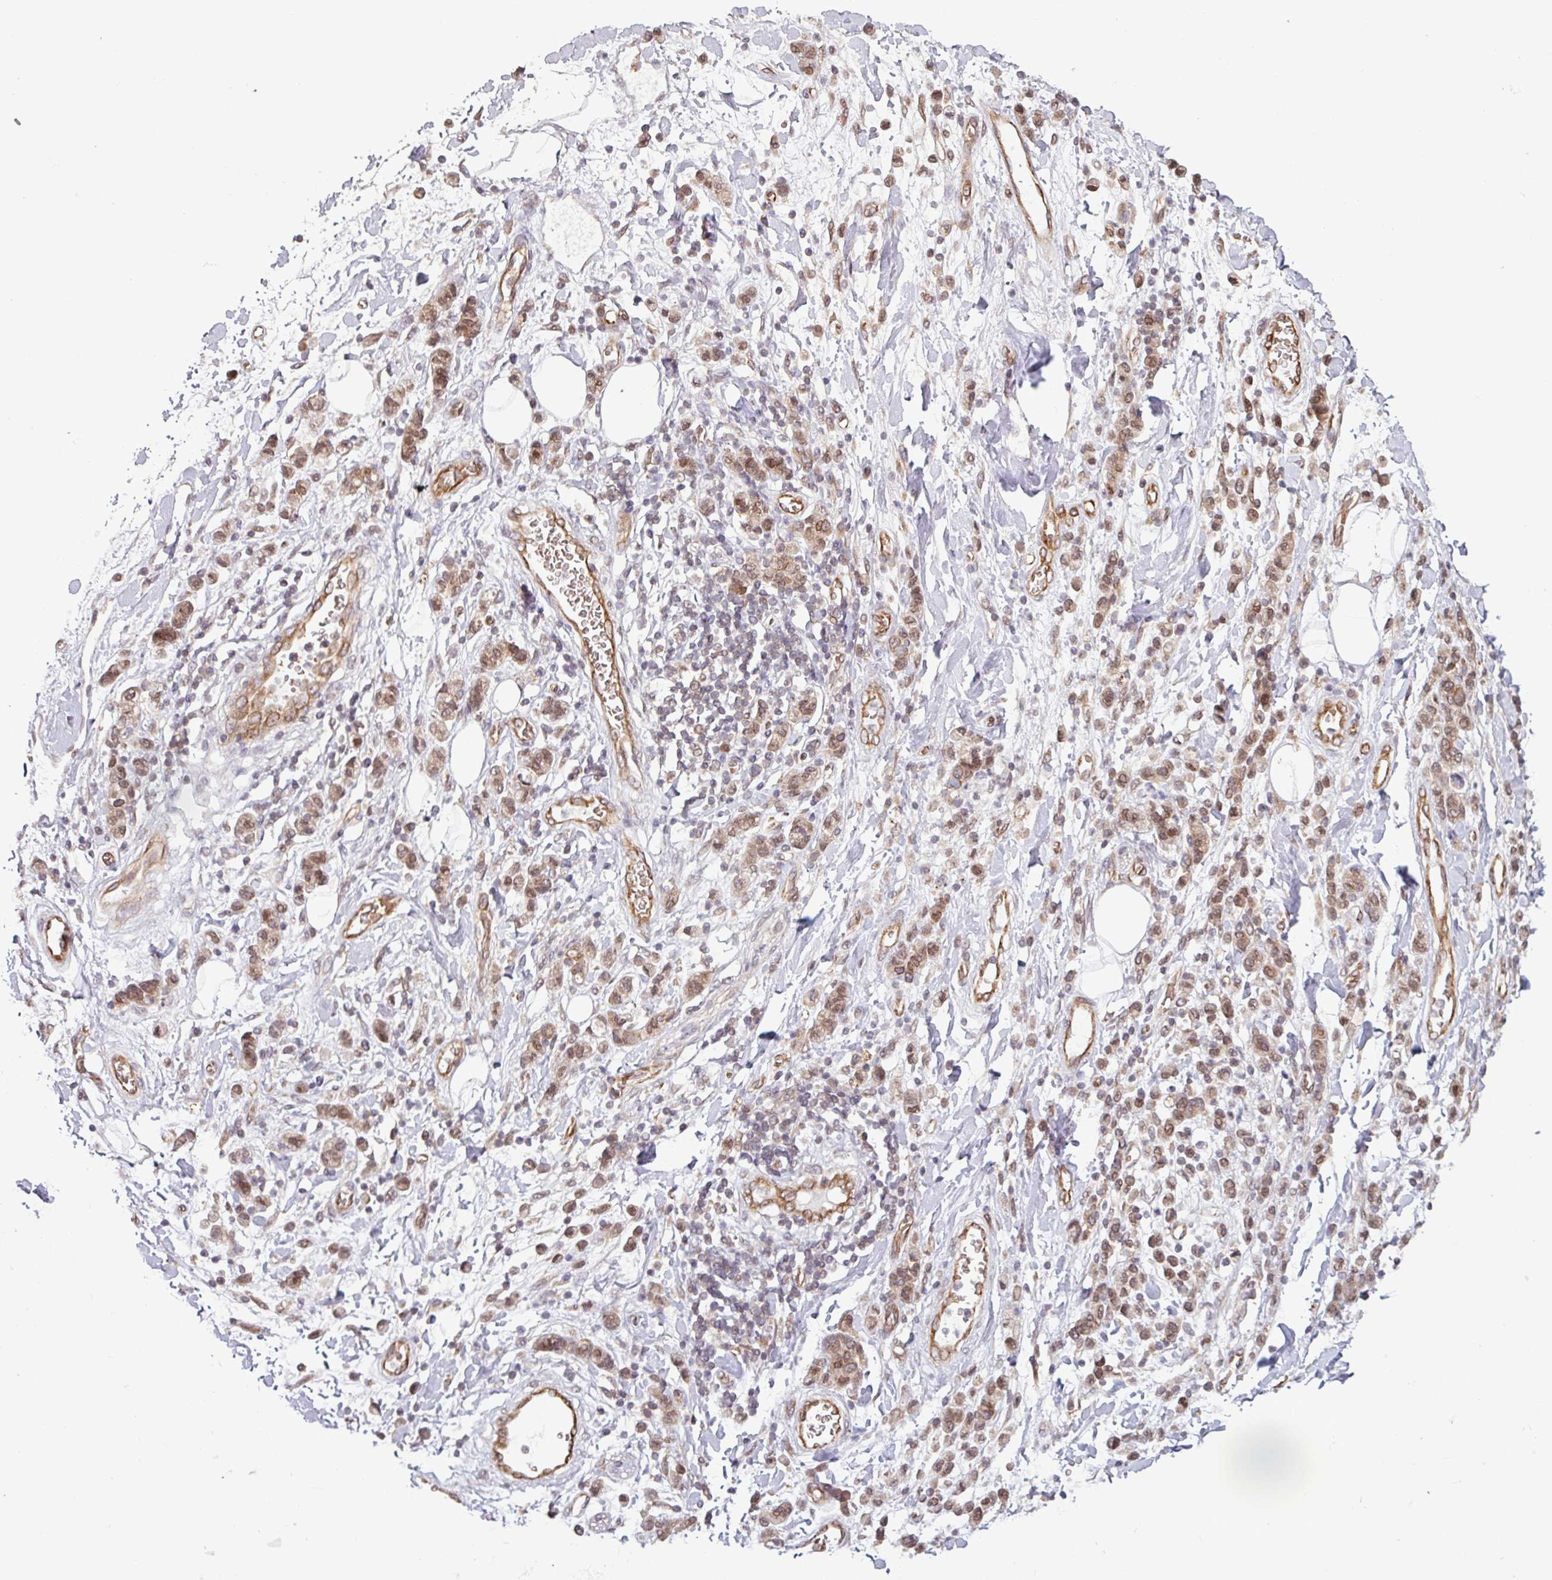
{"staining": {"intensity": "moderate", "quantity": ">75%", "location": "cytoplasmic/membranous,nuclear"}, "tissue": "stomach cancer", "cell_type": "Tumor cells", "image_type": "cancer", "snomed": [{"axis": "morphology", "description": "Adenocarcinoma, NOS"}, {"axis": "topography", "description": "Stomach"}], "caption": "DAB immunohistochemical staining of stomach cancer demonstrates moderate cytoplasmic/membranous and nuclear protein positivity in approximately >75% of tumor cells.", "gene": "RBM4B", "patient": {"sex": "male", "age": 77}}